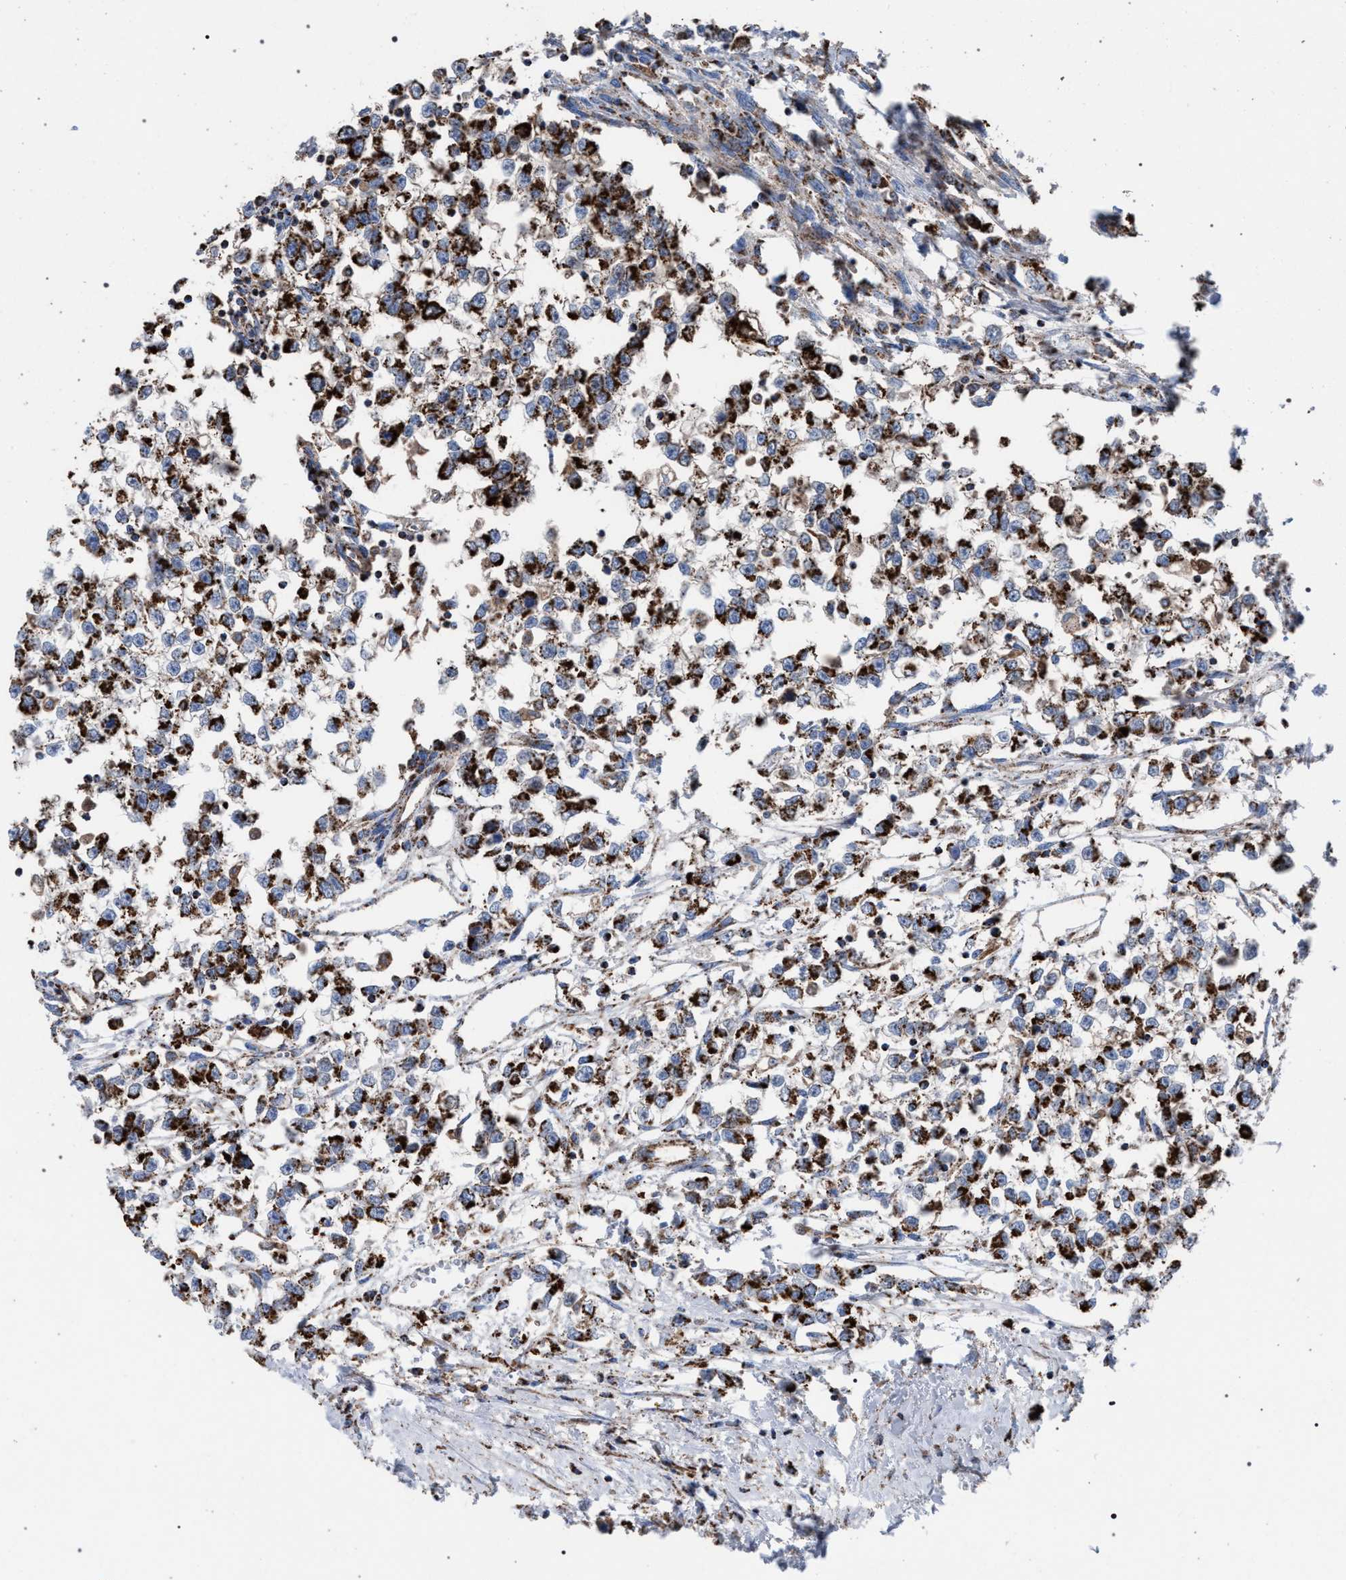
{"staining": {"intensity": "strong", "quantity": ">75%", "location": "cytoplasmic/membranous"}, "tissue": "testis cancer", "cell_type": "Tumor cells", "image_type": "cancer", "snomed": [{"axis": "morphology", "description": "Seminoma, NOS"}, {"axis": "morphology", "description": "Carcinoma, Embryonal, NOS"}, {"axis": "topography", "description": "Testis"}], "caption": "Testis seminoma was stained to show a protein in brown. There is high levels of strong cytoplasmic/membranous positivity in about >75% of tumor cells.", "gene": "VPS13A", "patient": {"sex": "male", "age": 51}}